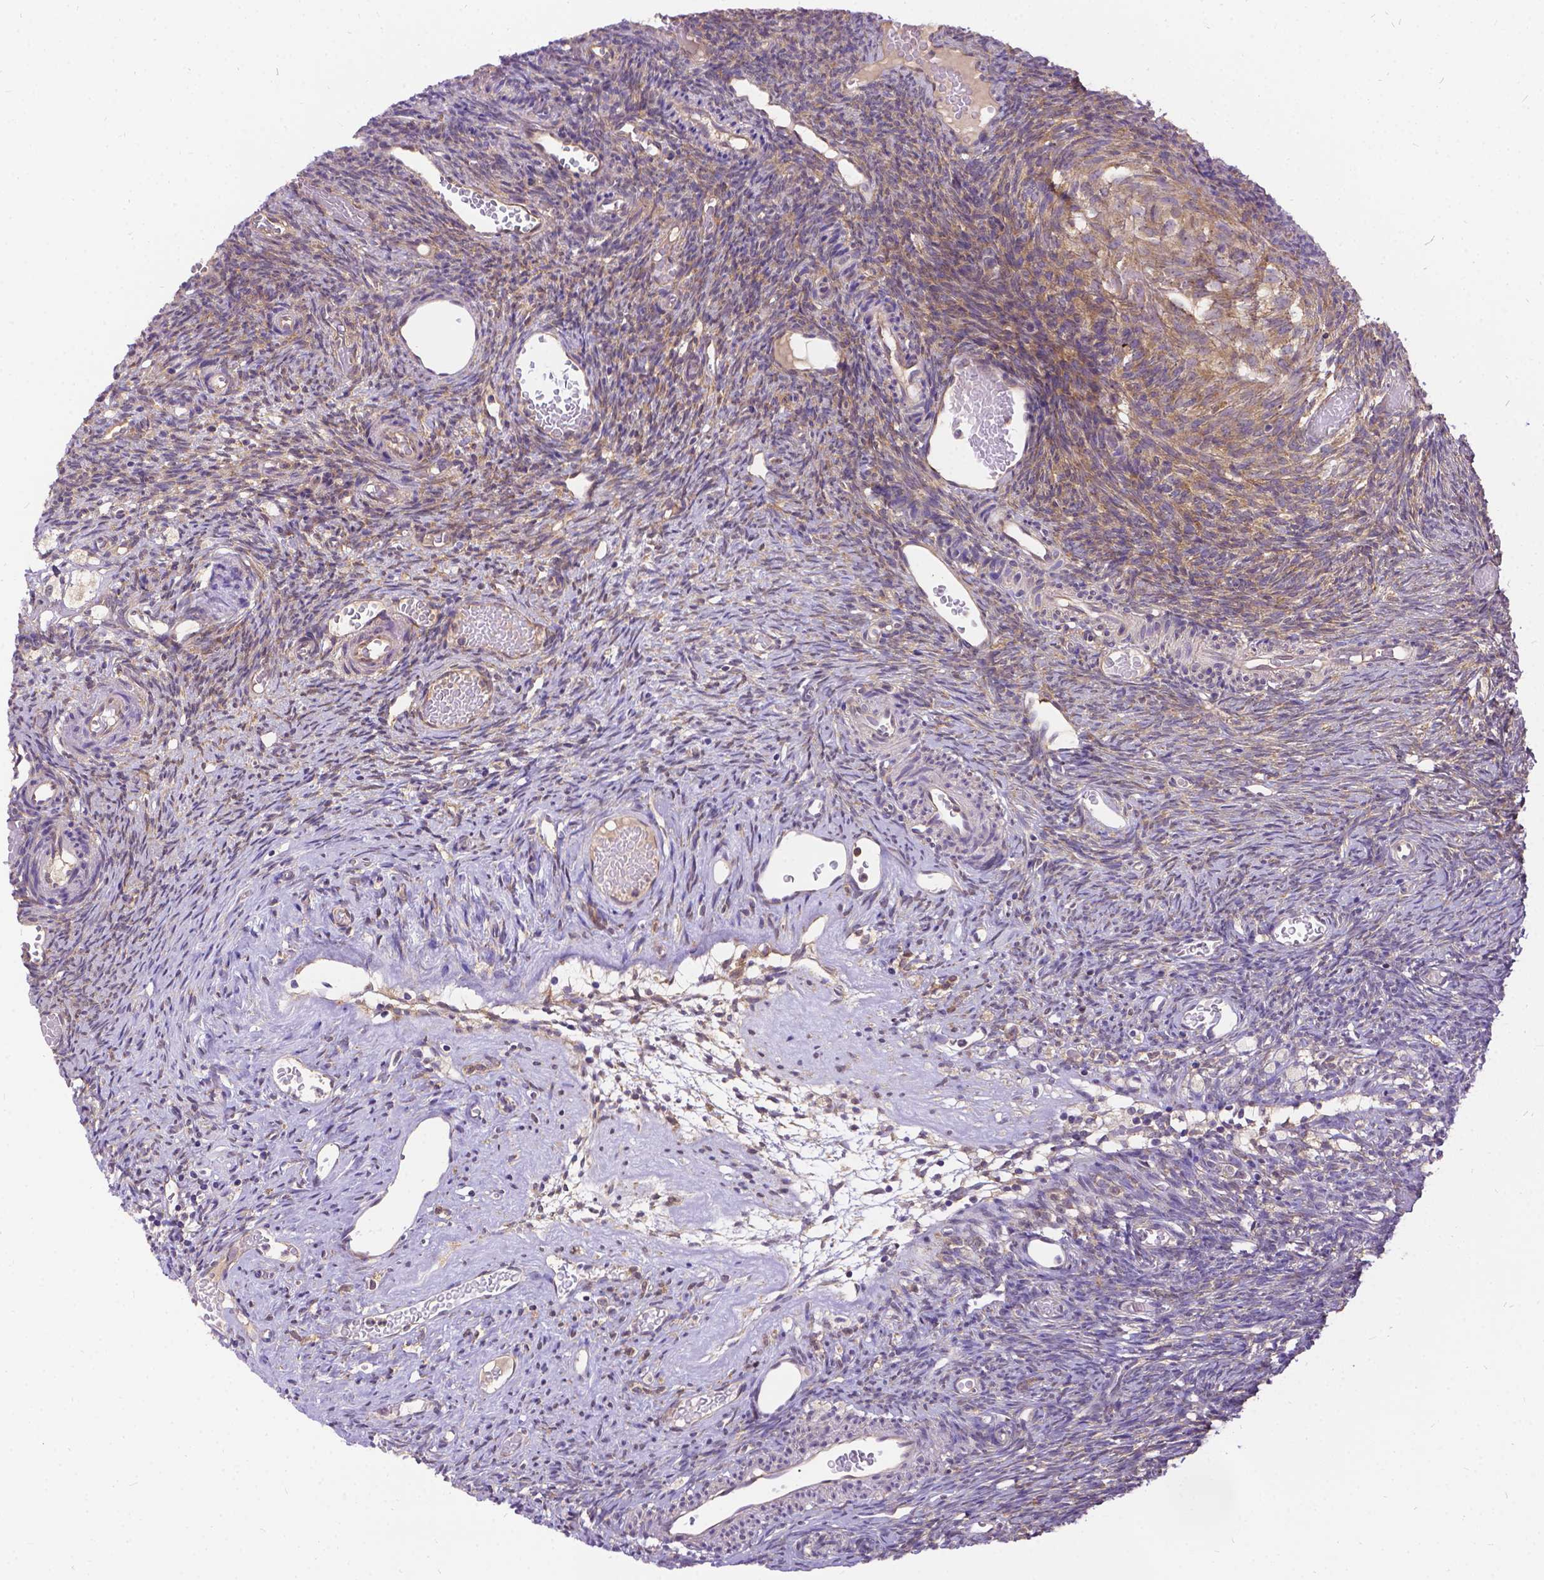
{"staining": {"intensity": "weak", "quantity": "25%-75%", "location": "cytoplasmic/membranous"}, "tissue": "ovary", "cell_type": "Ovarian stroma cells", "image_type": "normal", "snomed": [{"axis": "morphology", "description": "Normal tissue, NOS"}, {"axis": "topography", "description": "Ovary"}], "caption": "A high-resolution image shows immunohistochemistry (IHC) staining of unremarkable ovary, which demonstrates weak cytoplasmic/membranous staining in approximately 25%-75% of ovarian stroma cells. Nuclei are stained in blue.", "gene": "DENND6A", "patient": {"sex": "female", "age": 39}}